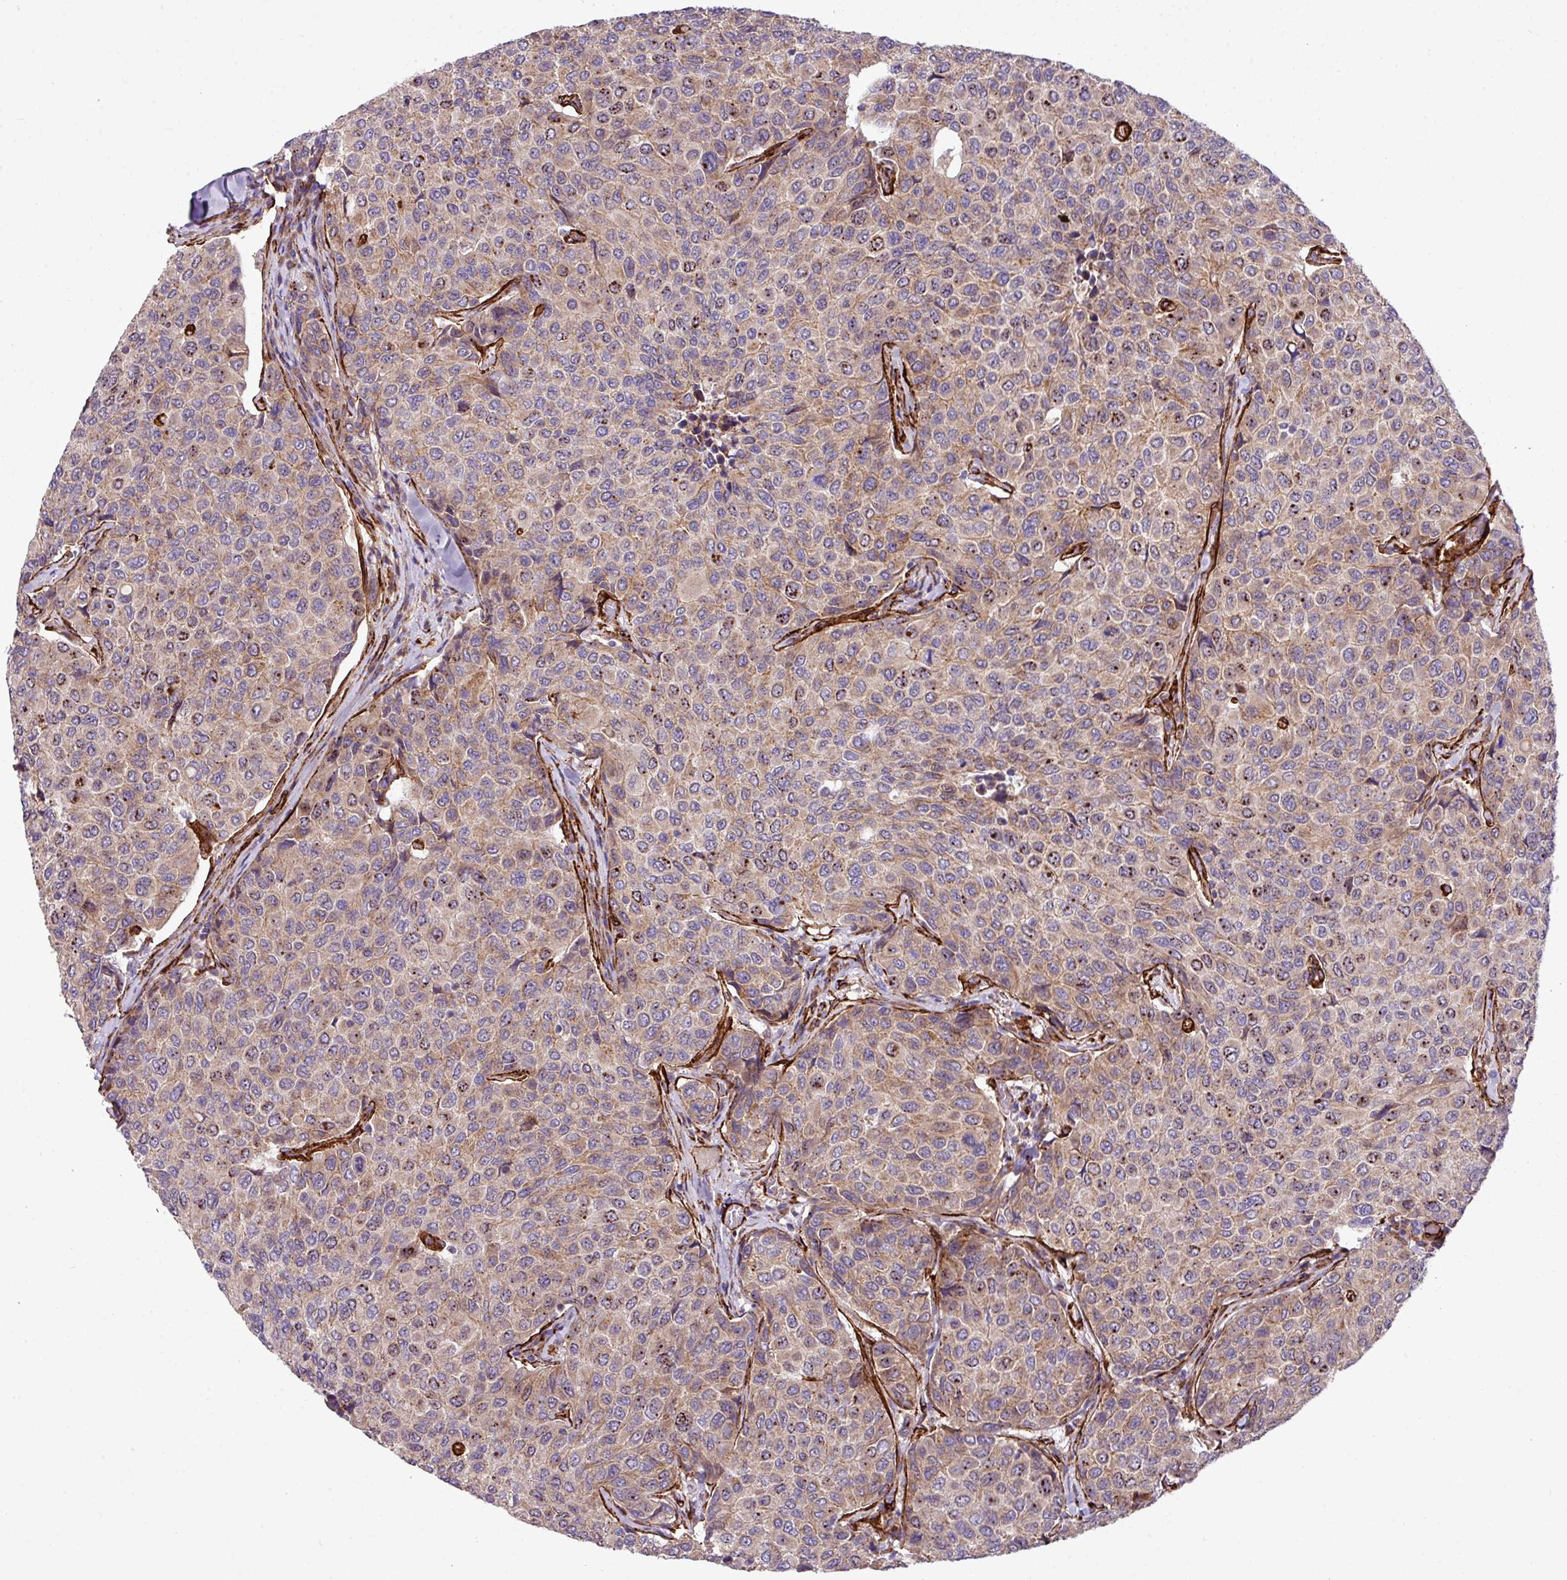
{"staining": {"intensity": "weak", "quantity": "25%-75%", "location": "cytoplasmic/membranous"}, "tissue": "breast cancer", "cell_type": "Tumor cells", "image_type": "cancer", "snomed": [{"axis": "morphology", "description": "Duct carcinoma"}, {"axis": "topography", "description": "Breast"}], "caption": "An immunohistochemistry (IHC) histopathology image of tumor tissue is shown. Protein staining in brown highlights weak cytoplasmic/membranous positivity in breast cancer (intraductal carcinoma) within tumor cells.", "gene": "FAM47E", "patient": {"sex": "female", "age": 55}}